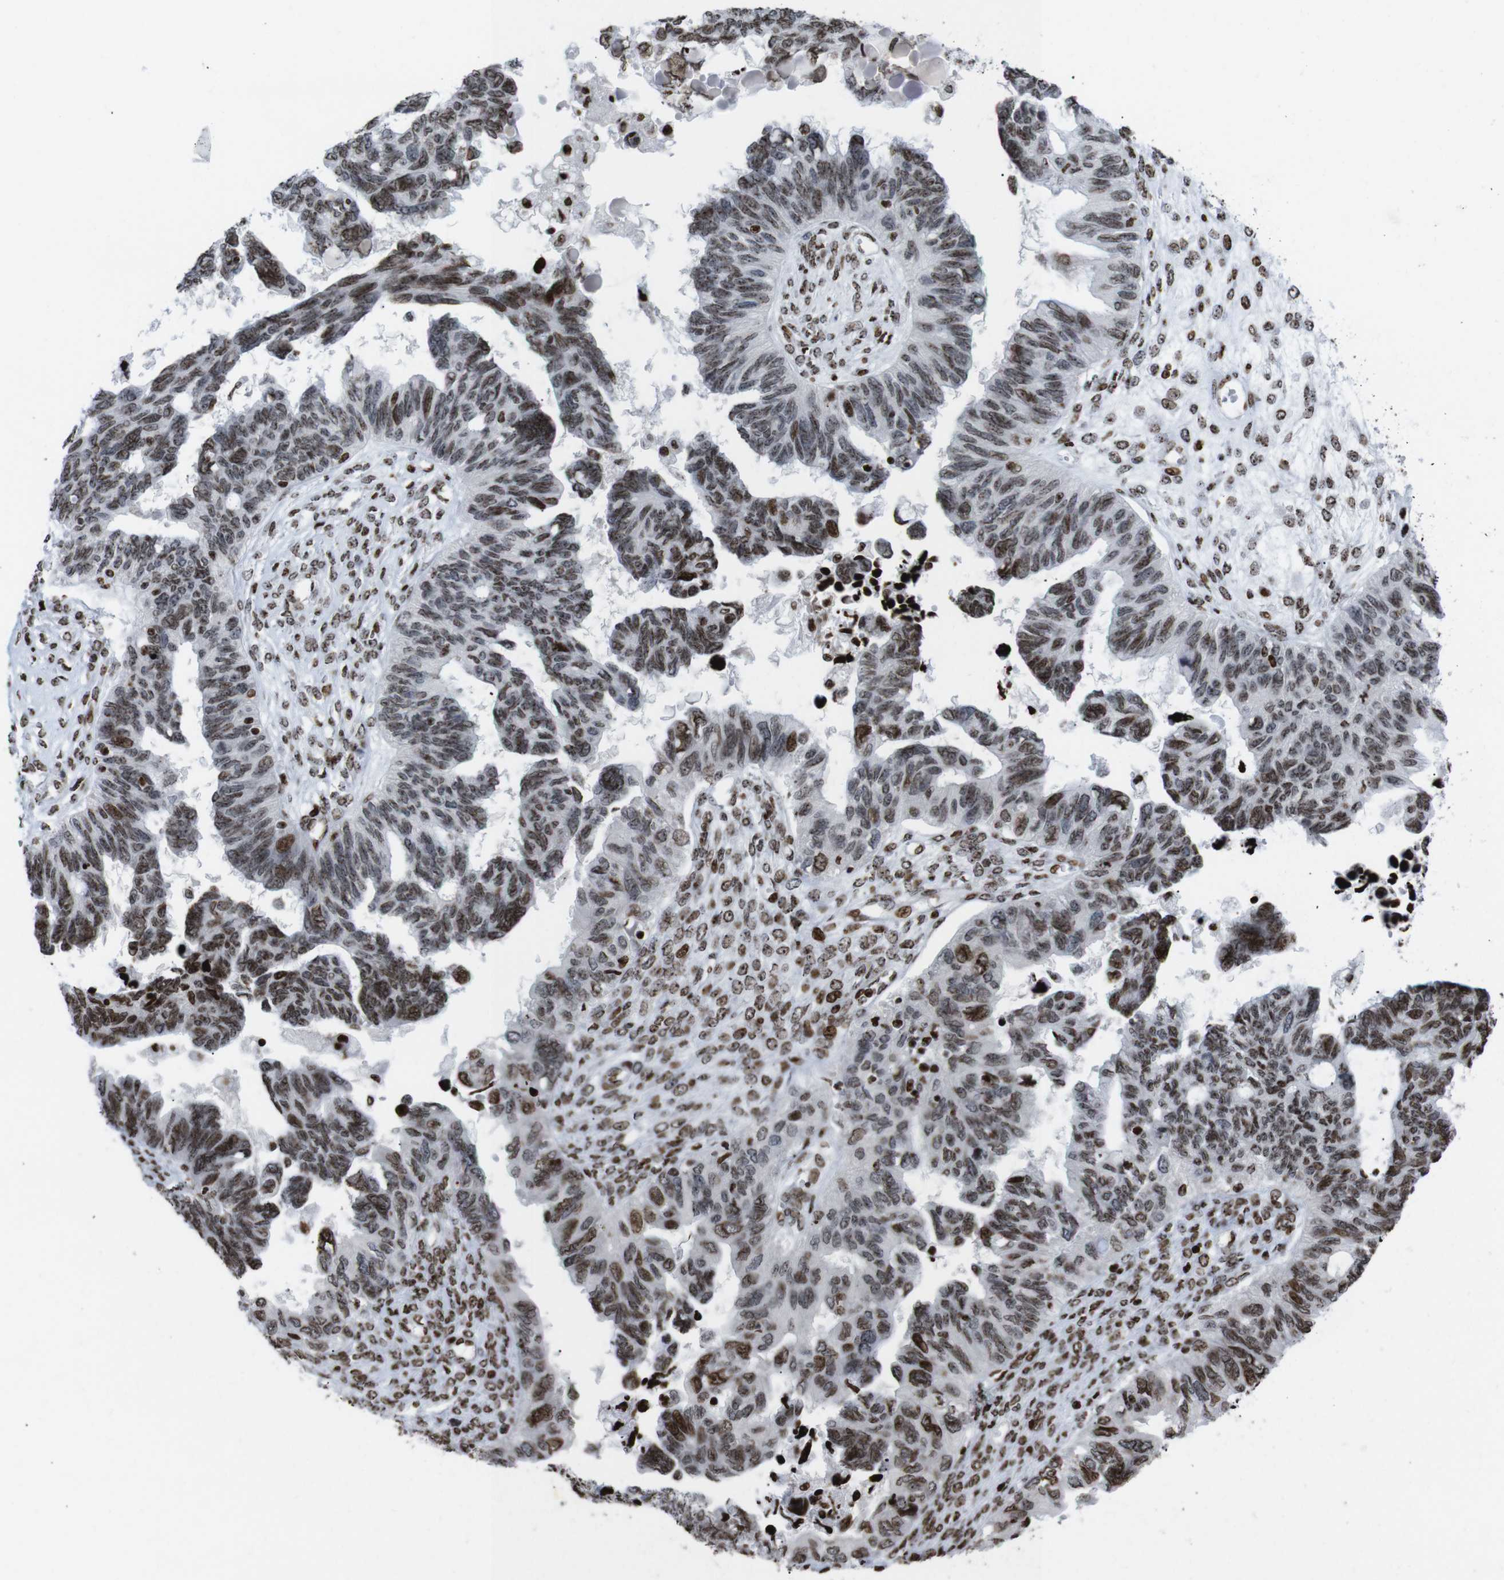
{"staining": {"intensity": "moderate", "quantity": ">75%", "location": "nuclear"}, "tissue": "ovarian cancer", "cell_type": "Tumor cells", "image_type": "cancer", "snomed": [{"axis": "morphology", "description": "Cystadenocarcinoma, serous, NOS"}, {"axis": "topography", "description": "Ovary"}], "caption": "Immunohistochemistry (IHC) image of ovarian serous cystadenocarcinoma stained for a protein (brown), which displays medium levels of moderate nuclear positivity in approximately >75% of tumor cells.", "gene": "H1-4", "patient": {"sex": "female", "age": 79}}